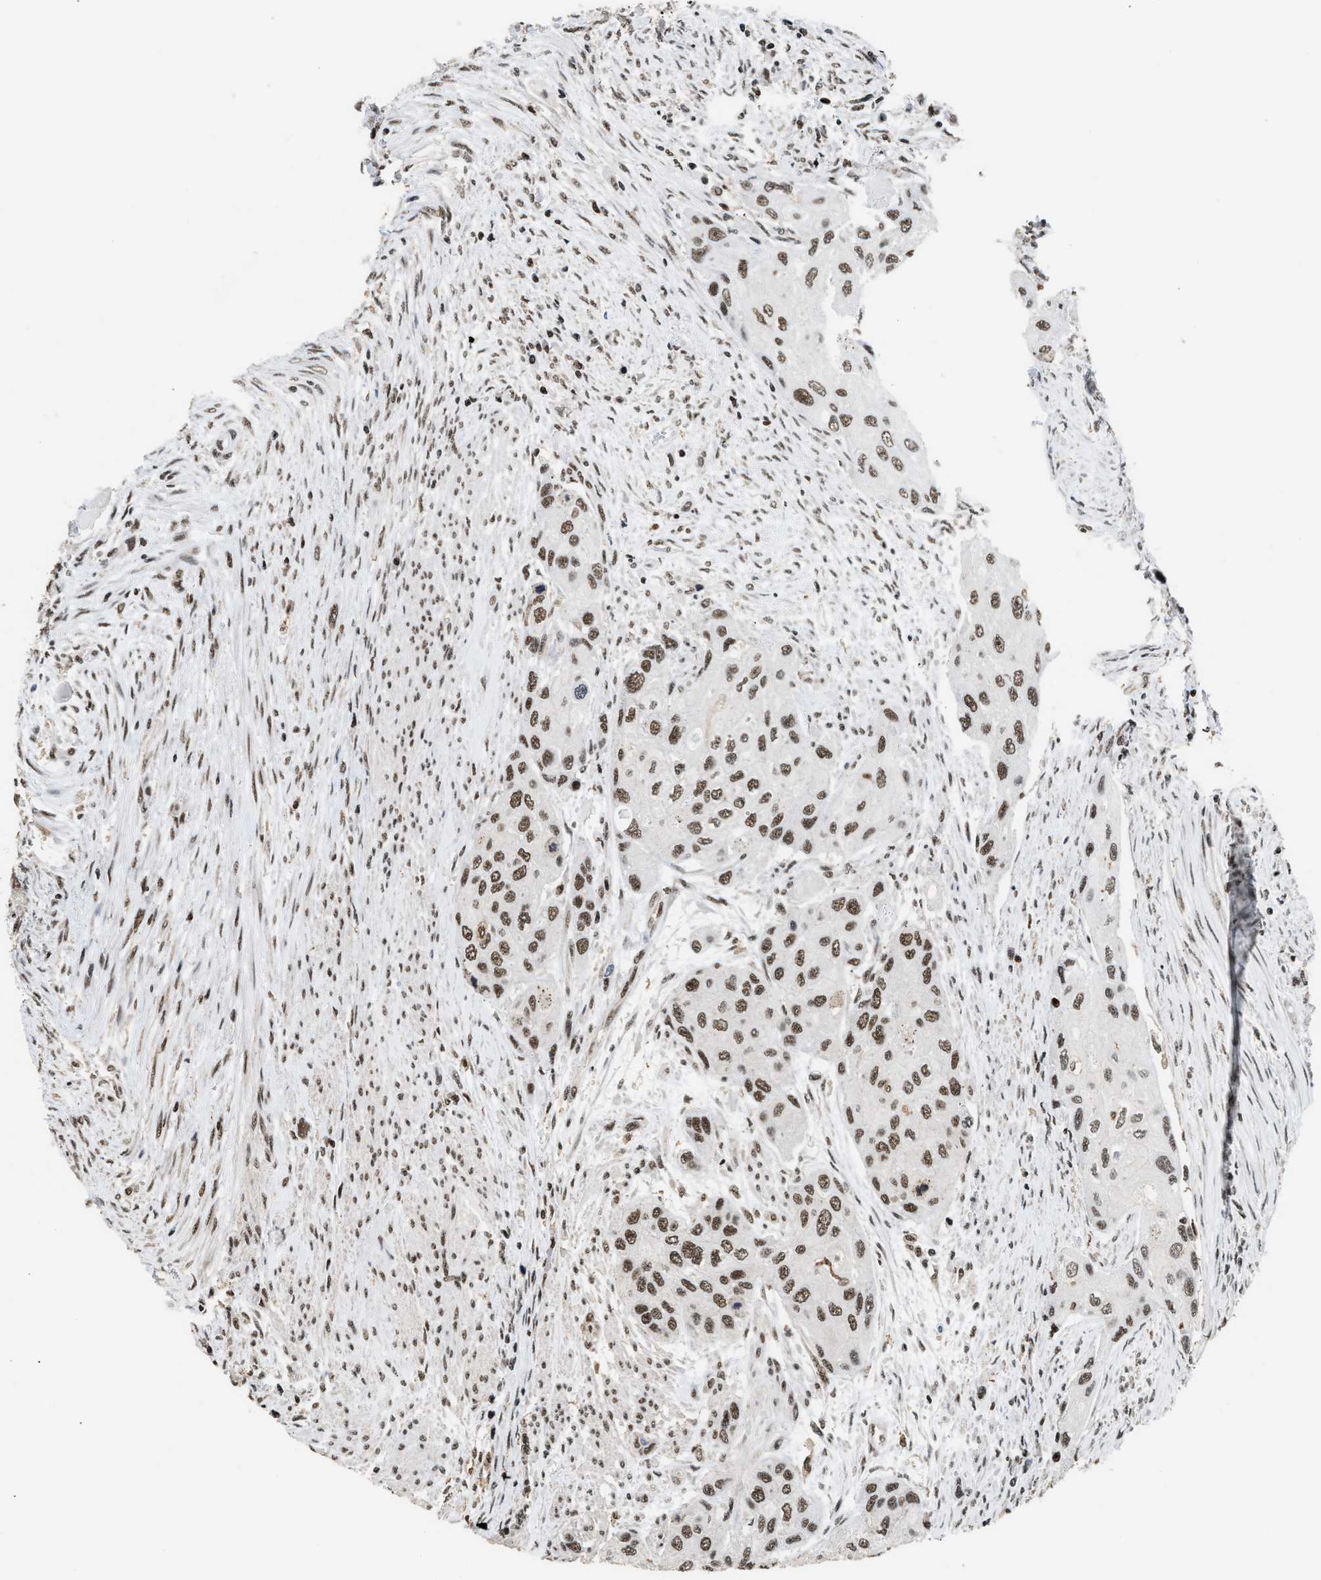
{"staining": {"intensity": "moderate", "quantity": ">75%", "location": "nuclear"}, "tissue": "urothelial cancer", "cell_type": "Tumor cells", "image_type": "cancer", "snomed": [{"axis": "morphology", "description": "Urothelial carcinoma, High grade"}, {"axis": "topography", "description": "Urinary bladder"}], "caption": "Moderate nuclear positivity is appreciated in about >75% of tumor cells in urothelial cancer. The staining was performed using DAB (3,3'-diaminobenzidine) to visualize the protein expression in brown, while the nuclei were stained in blue with hematoxylin (Magnification: 20x).", "gene": "RAD21", "patient": {"sex": "female", "age": 56}}